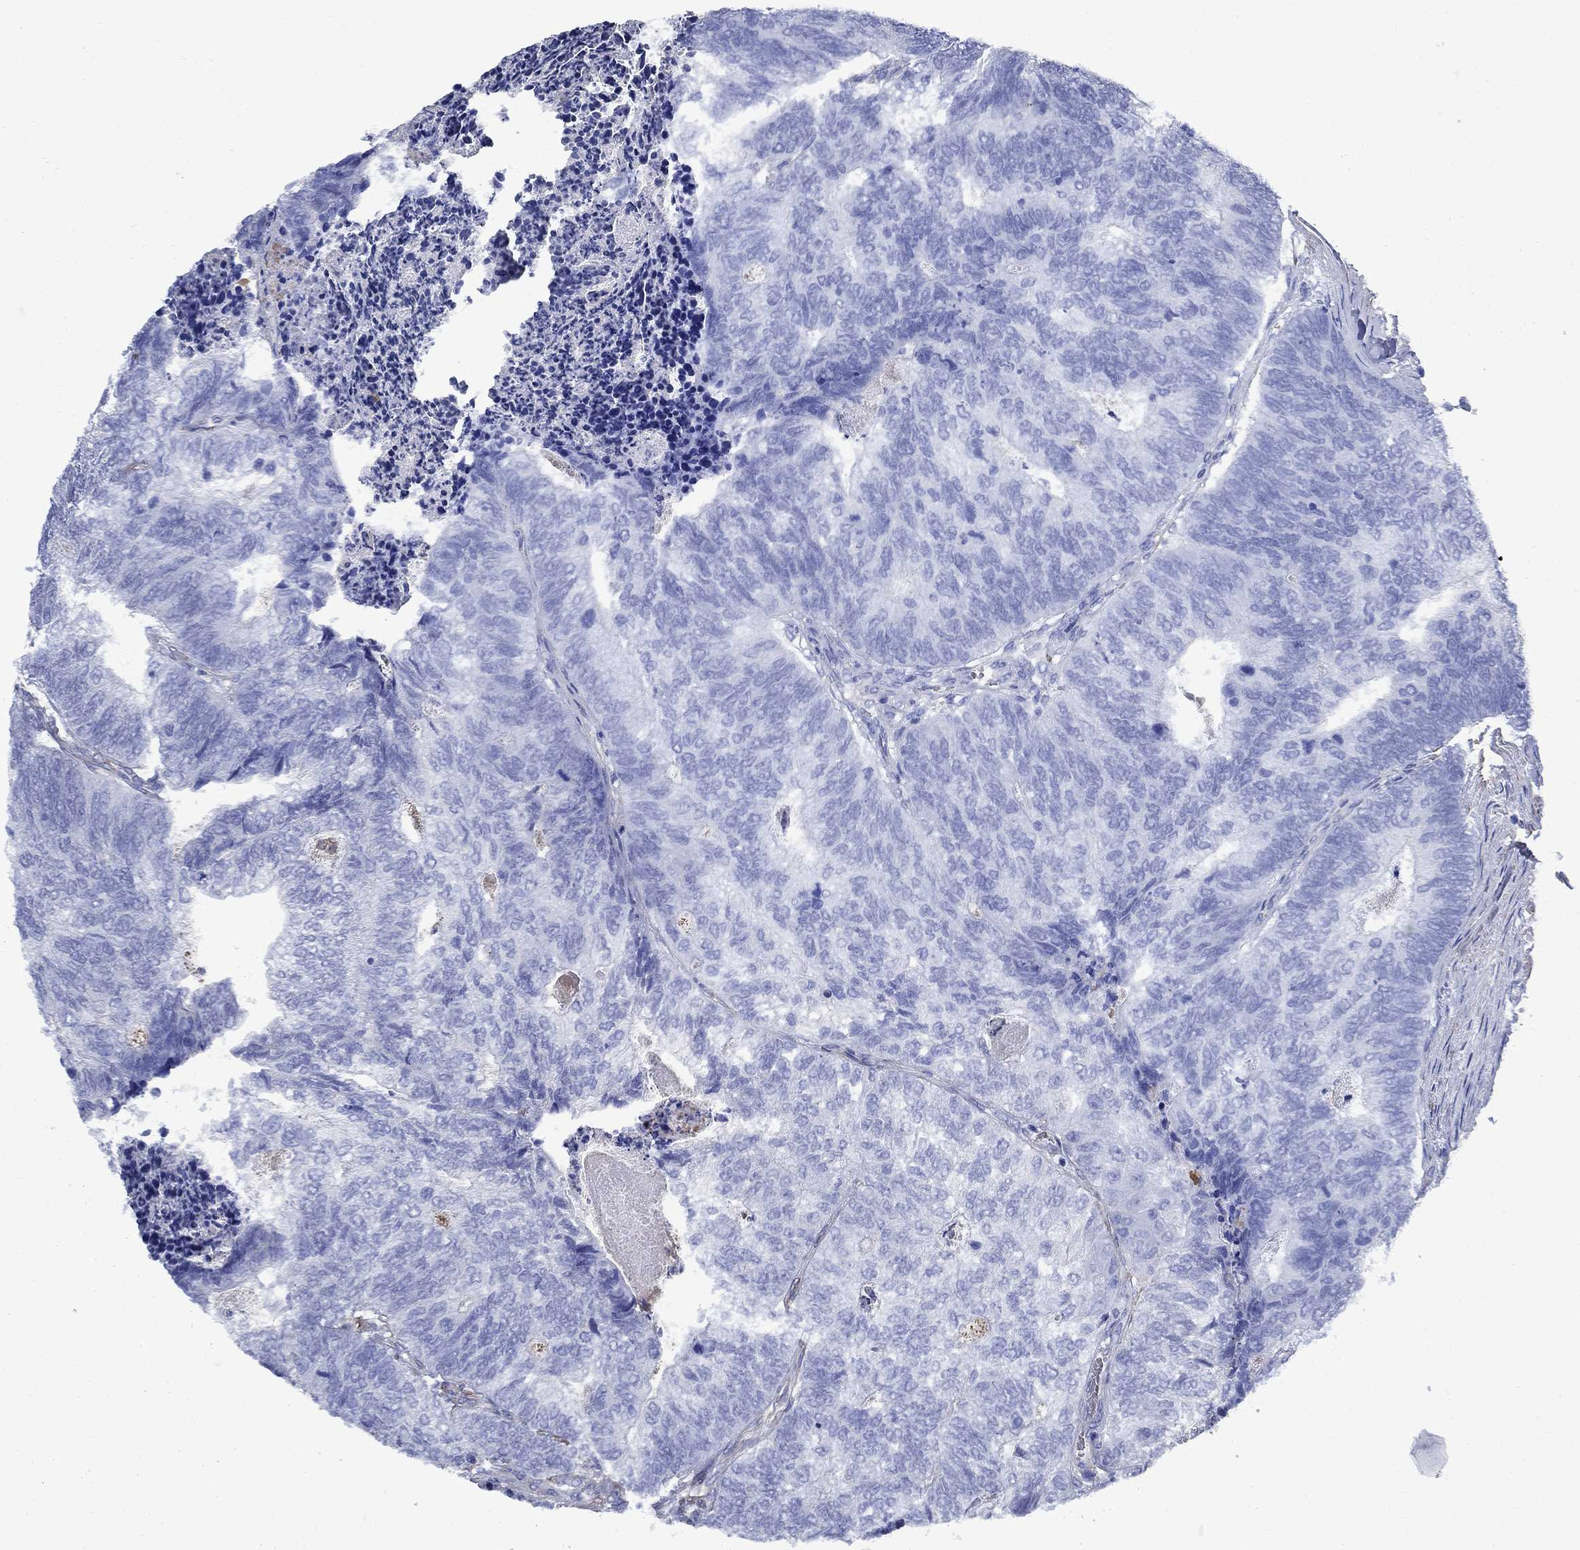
{"staining": {"intensity": "negative", "quantity": "none", "location": "none"}, "tissue": "colorectal cancer", "cell_type": "Tumor cells", "image_type": "cancer", "snomed": [{"axis": "morphology", "description": "Adenocarcinoma, NOS"}, {"axis": "topography", "description": "Colon"}], "caption": "Micrograph shows no protein positivity in tumor cells of adenocarcinoma (colorectal) tissue.", "gene": "VTN", "patient": {"sex": "female", "age": 67}}